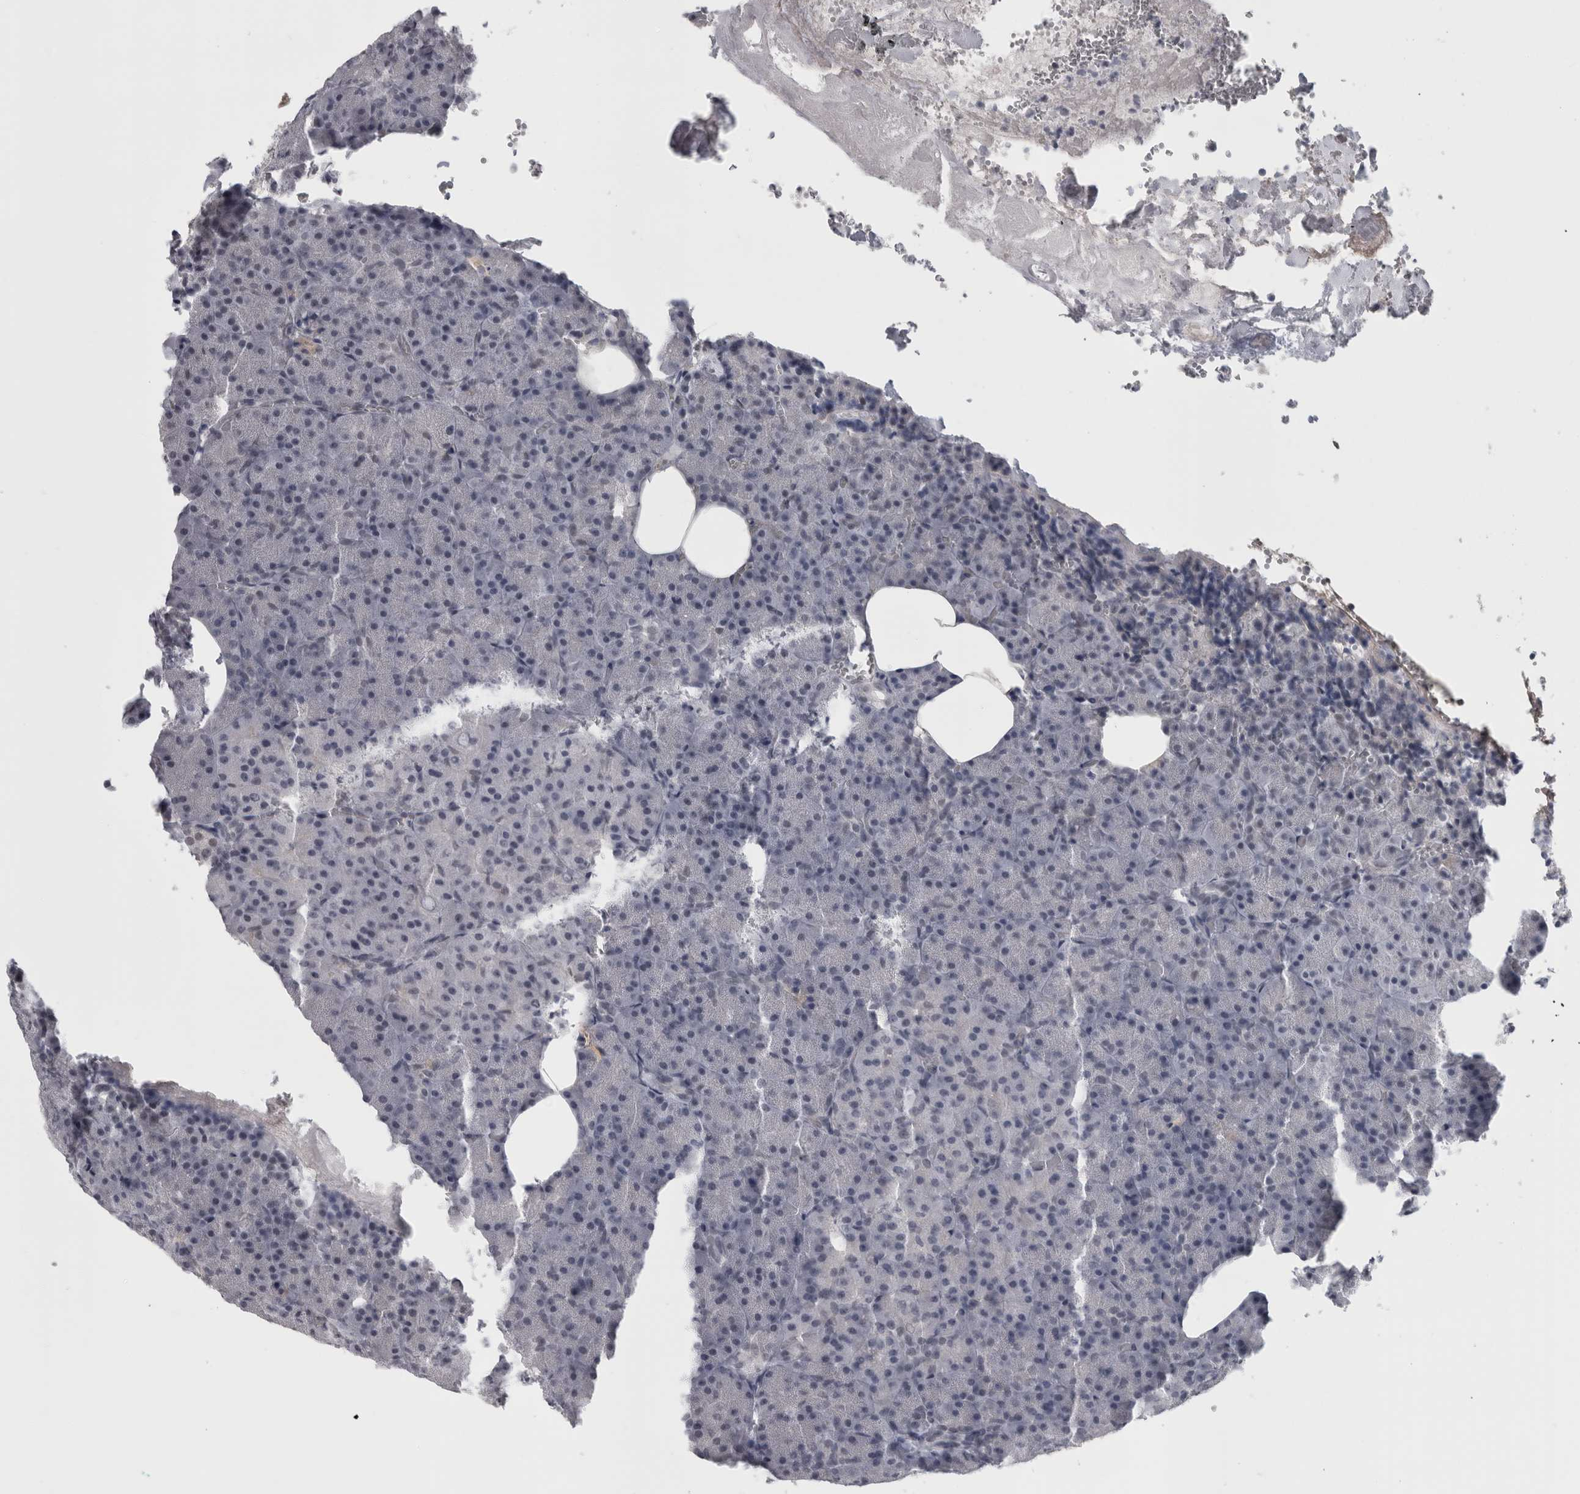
{"staining": {"intensity": "negative", "quantity": "none", "location": "none"}, "tissue": "pancreas", "cell_type": "Exocrine glandular cells", "image_type": "normal", "snomed": [{"axis": "morphology", "description": "Normal tissue, NOS"}, {"axis": "morphology", "description": "Carcinoid, malignant, NOS"}, {"axis": "topography", "description": "Pancreas"}], "caption": "DAB (3,3'-diaminobenzidine) immunohistochemical staining of normal human pancreas demonstrates no significant expression in exocrine glandular cells.", "gene": "ARID4B", "patient": {"sex": "female", "age": 35}}